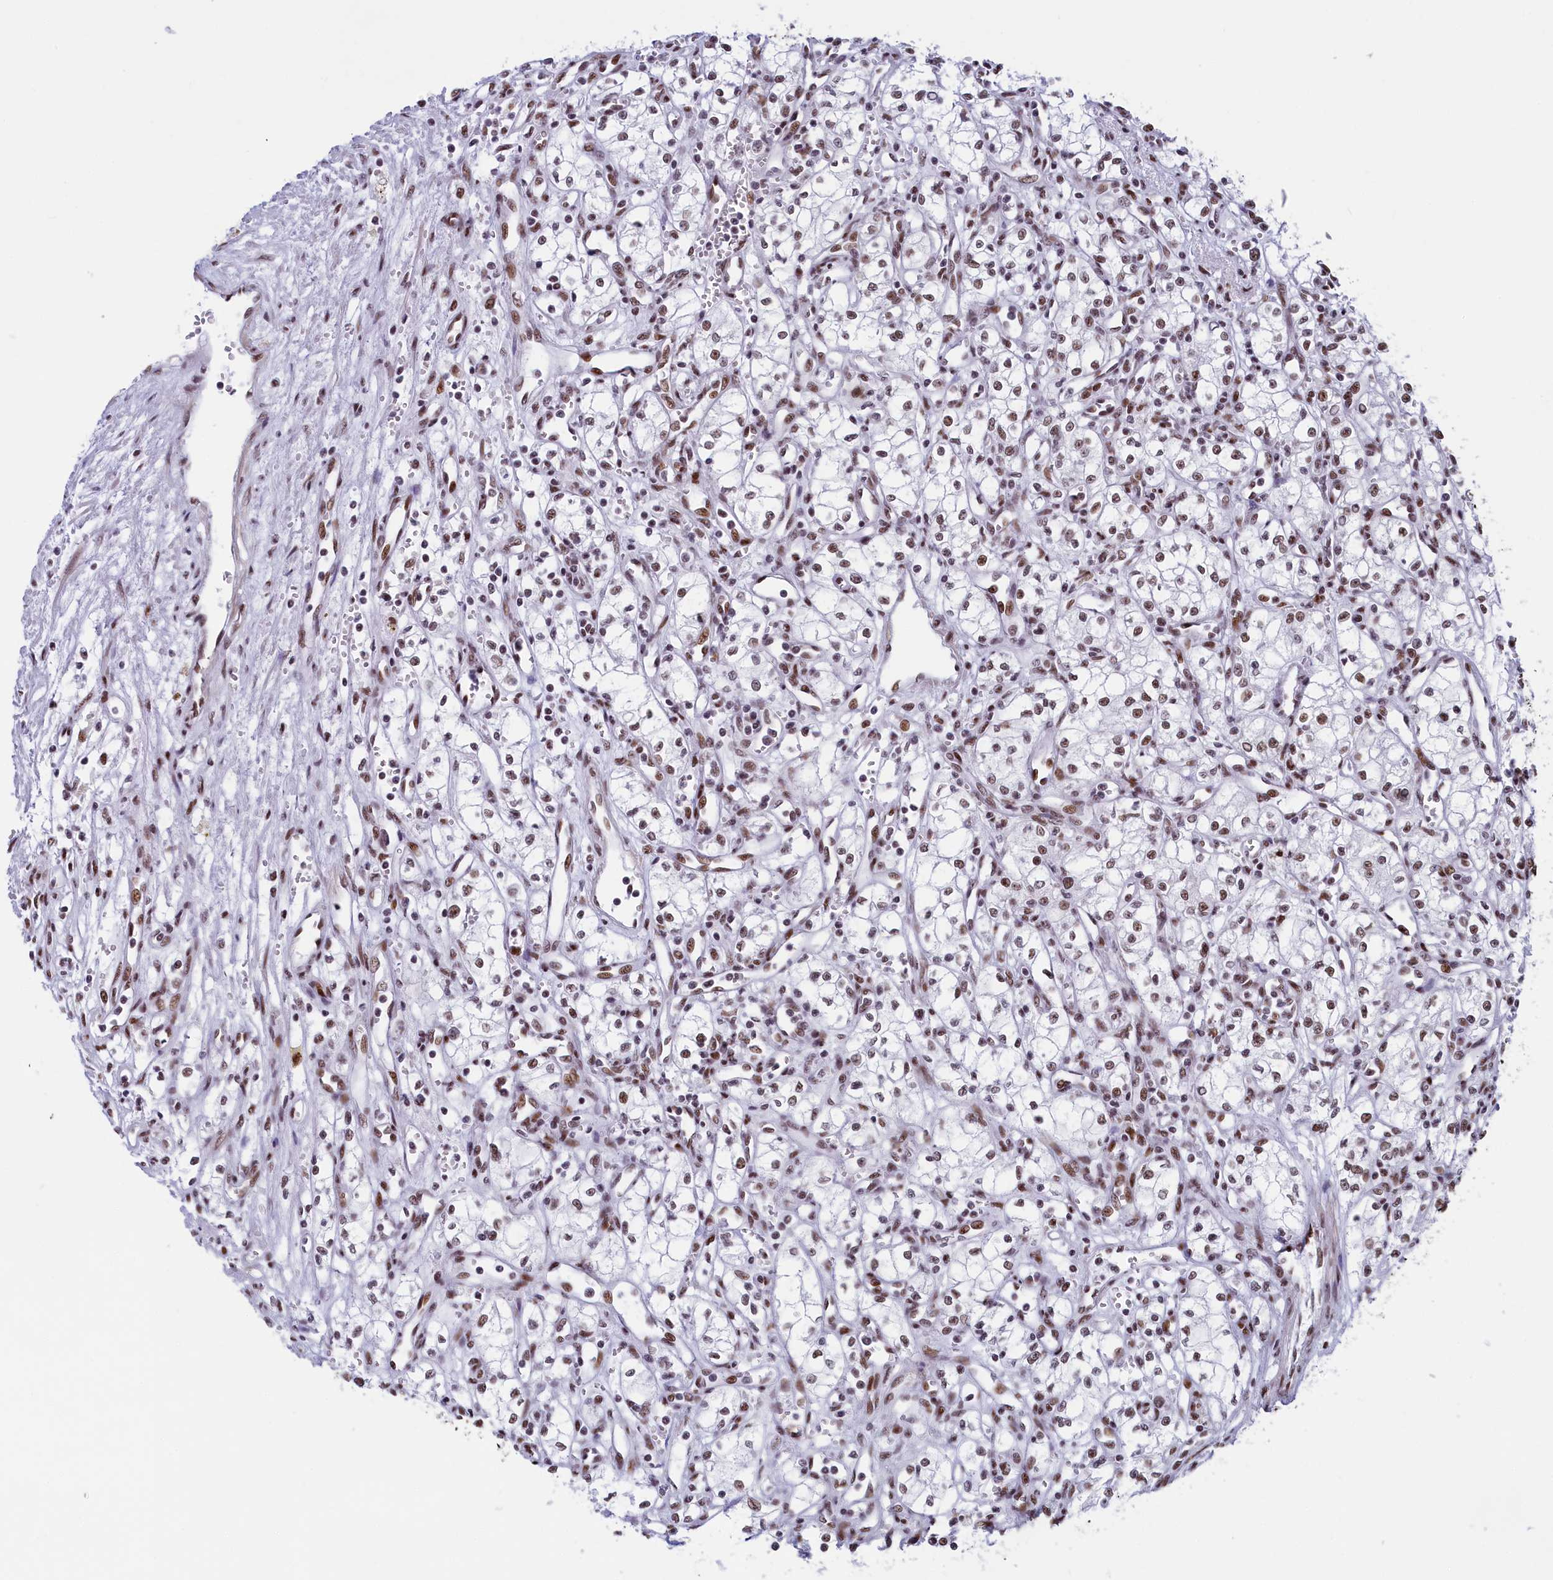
{"staining": {"intensity": "moderate", "quantity": ">75%", "location": "nuclear"}, "tissue": "renal cancer", "cell_type": "Tumor cells", "image_type": "cancer", "snomed": [{"axis": "morphology", "description": "Adenocarcinoma, NOS"}, {"axis": "topography", "description": "Kidney"}], "caption": "High-magnification brightfield microscopy of adenocarcinoma (renal) stained with DAB (brown) and counterstained with hematoxylin (blue). tumor cells exhibit moderate nuclear staining is identified in about>75% of cells.", "gene": "SNRNP70", "patient": {"sex": "male", "age": 59}}